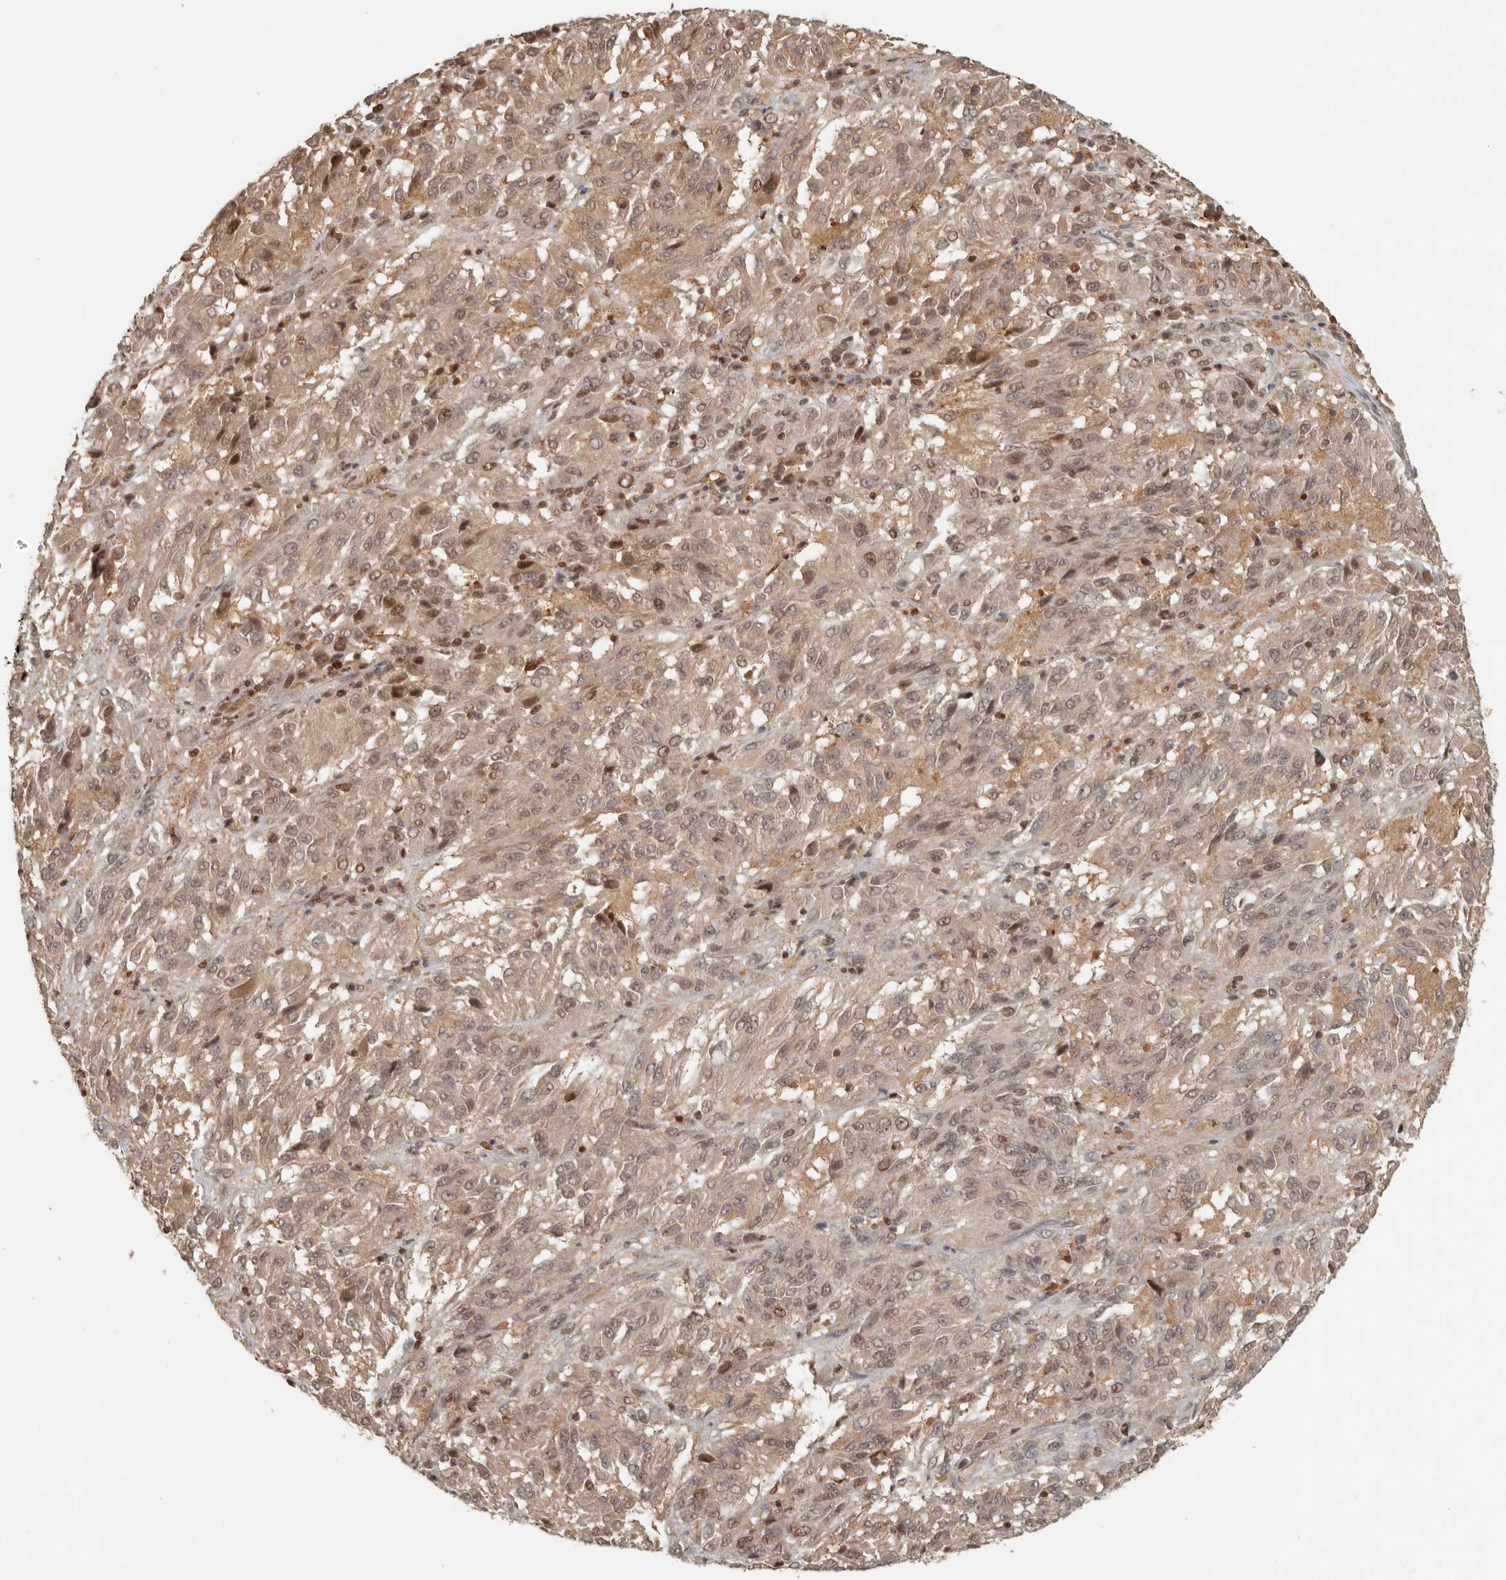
{"staining": {"intensity": "weak", "quantity": "25%-75%", "location": "cytoplasmic/membranous,nuclear"}, "tissue": "melanoma", "cell_type": "Tumor cells", "image_type": "cancer", "snomed": [{"axis": "morphology", "description": "Malignant melanoma, Metastatic site"}, {"axis": "topography", "description": "Lung"}], "caption": "This image displays IHC staining of melanoma, with low weak cytoplasmic/membranous and nuclear expression in about 25%-75% of tumor cells.", "gene": "PSMA5", "patient": {"sex": "male", "age": 64}}